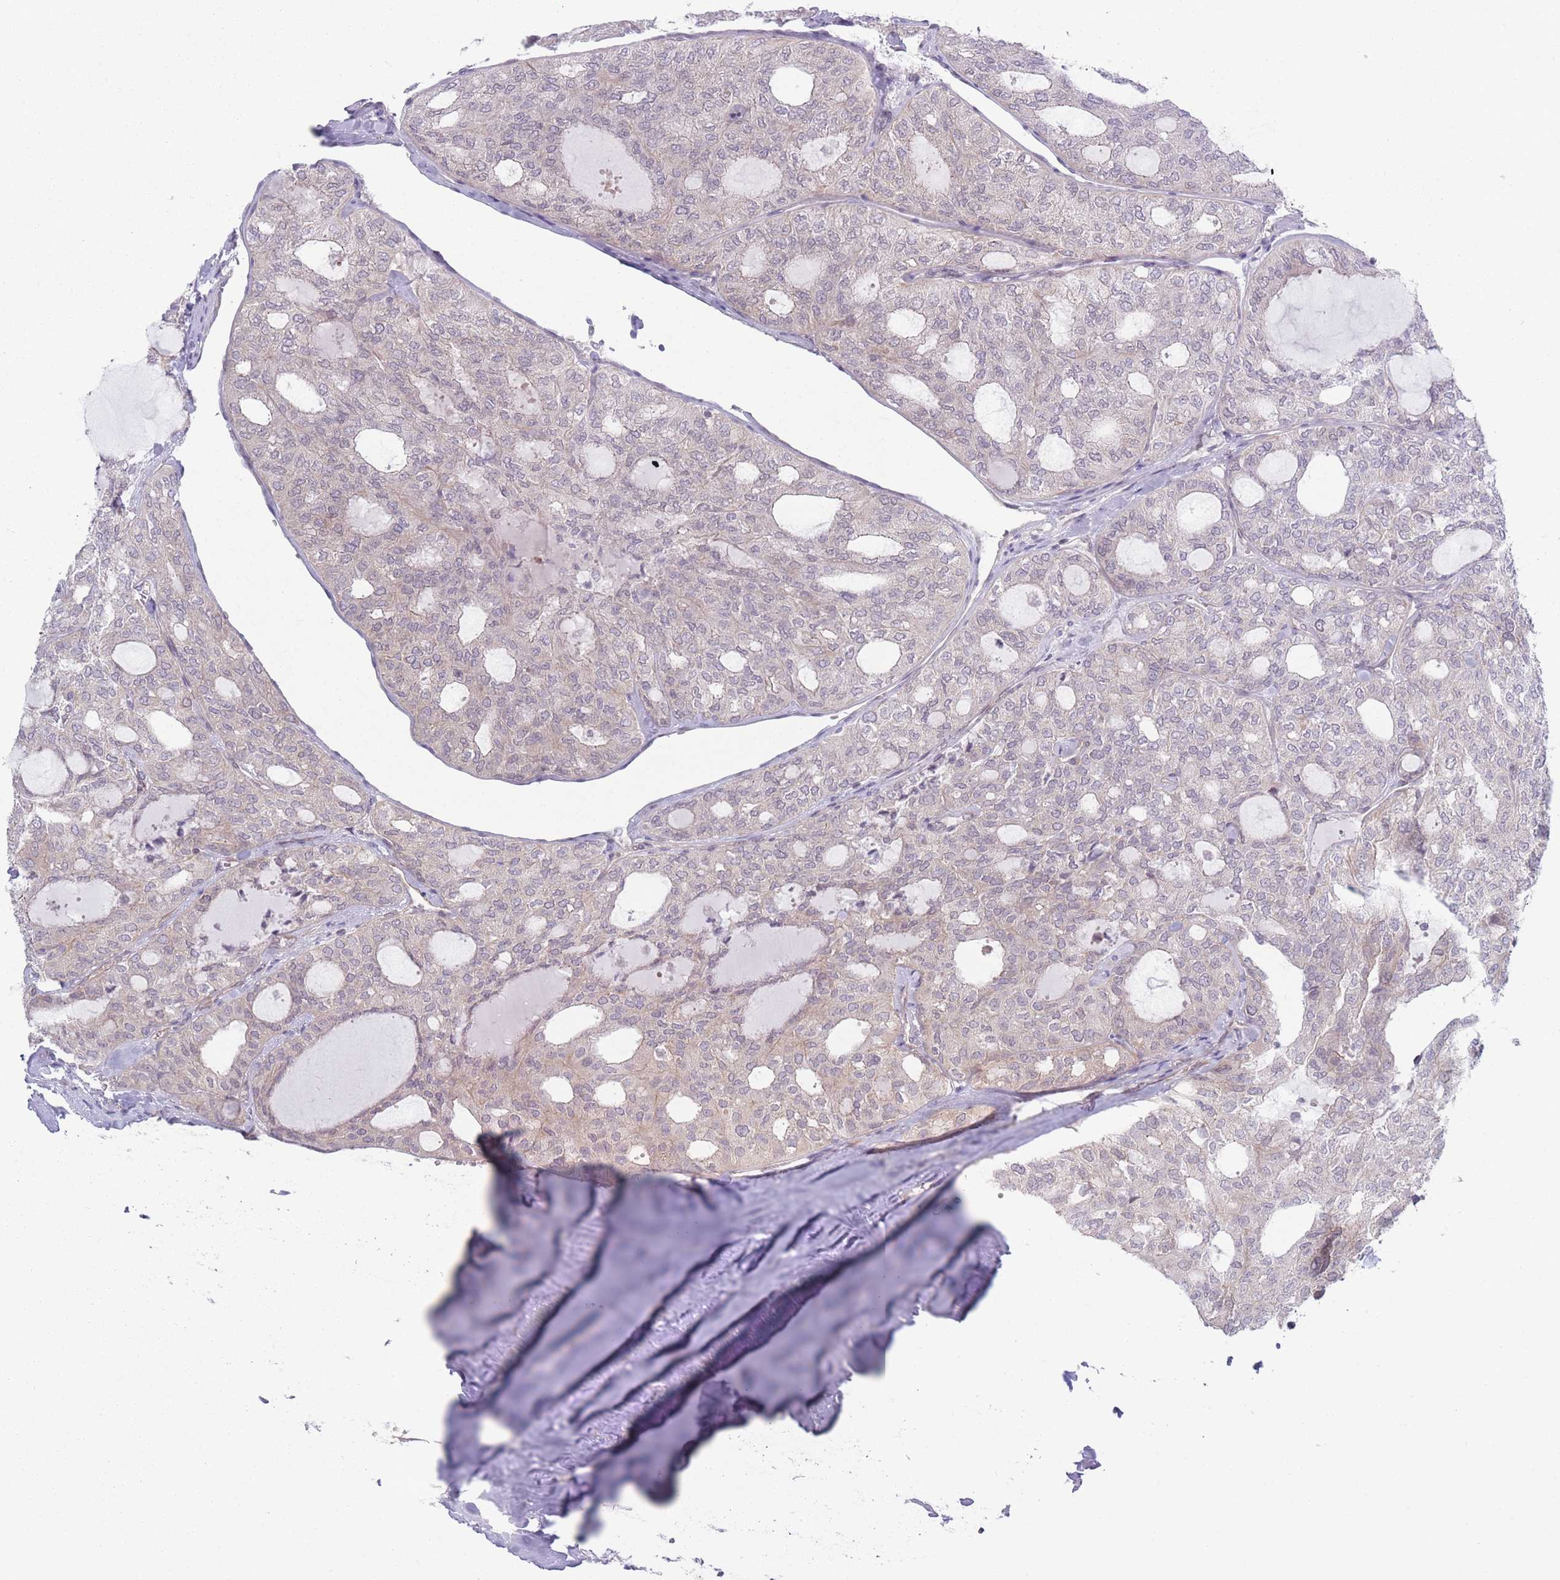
{"staining": {"intensity": "weak", "quantity": "<25%", "location": "cytoplasmic/membranous"}, "tissue": "thyroid cancer", "cell_type": "Tumor cells", "image_type": "cancer", "snomed": [{"axis": "morphology", "description": "Follicular adenoma carcinoma, NOS"}, {"axis": "topography", "description": "Thyroid gland"}], "caption": "An immunohistochemistry photomicrograph of thyroid cancer (follicular adenoma carcinoma) is shown. There is no staining in tumor cells of thyroid cancer (follicular adenoma carcinoma).", "gene": "VRK2", "patient": {"sex": "male", "age": 75}}